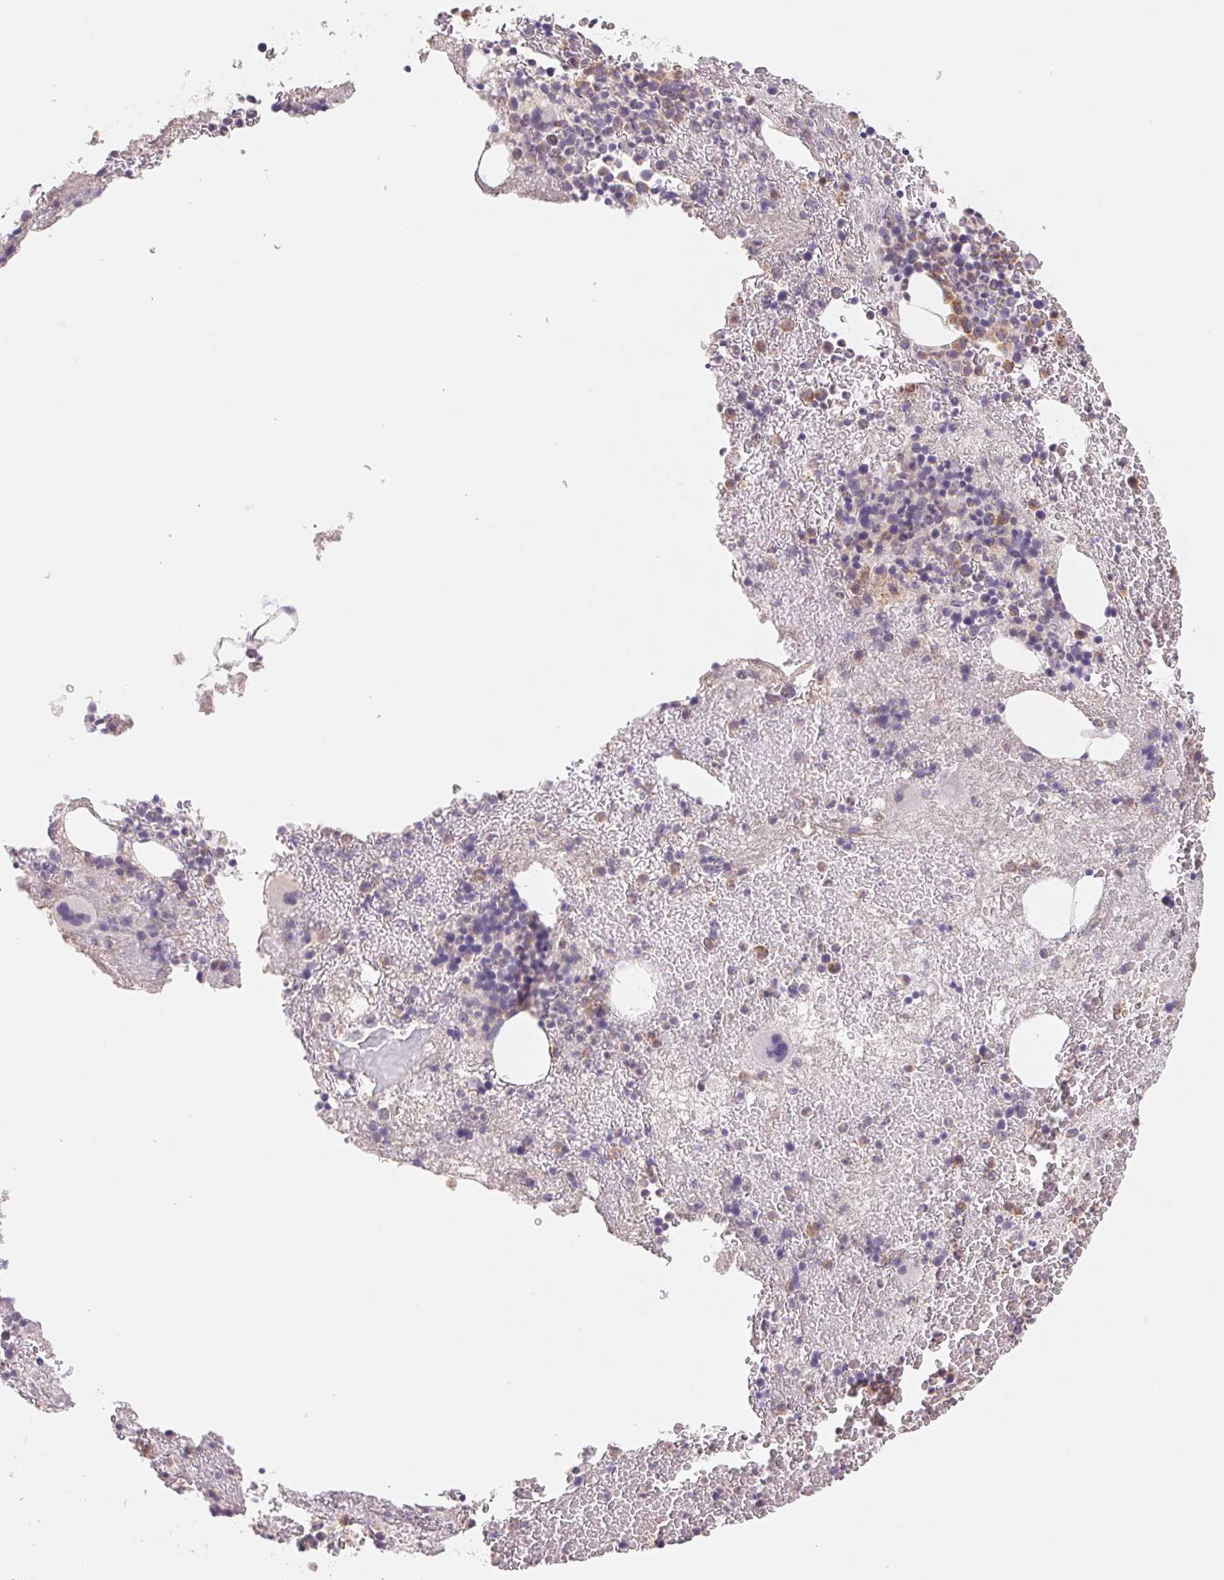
{"staining": {"intensity": "weak", "quantity": "<25%", "location": "cytoplasmic/membranous"}, "tissue": "bone marrow", "cell_type": "Hematopoietic cells", "image_type": "normal", "snomed": [{"axis": "morphology", "description": "Normal tissue, NOS"}, {"axis": "topography", "description": "Bone marrow"}], "caption": "Hematopoietic cells are negative for brown protein staining in unremarkable bone marrow. (DAB (3,3'-diaminobenzidine) immunohistochemistry (IHC) with hematoxylin counter stain).", "gene": "PNMA8B", "patient": {"sex": "male", "age": 44}}